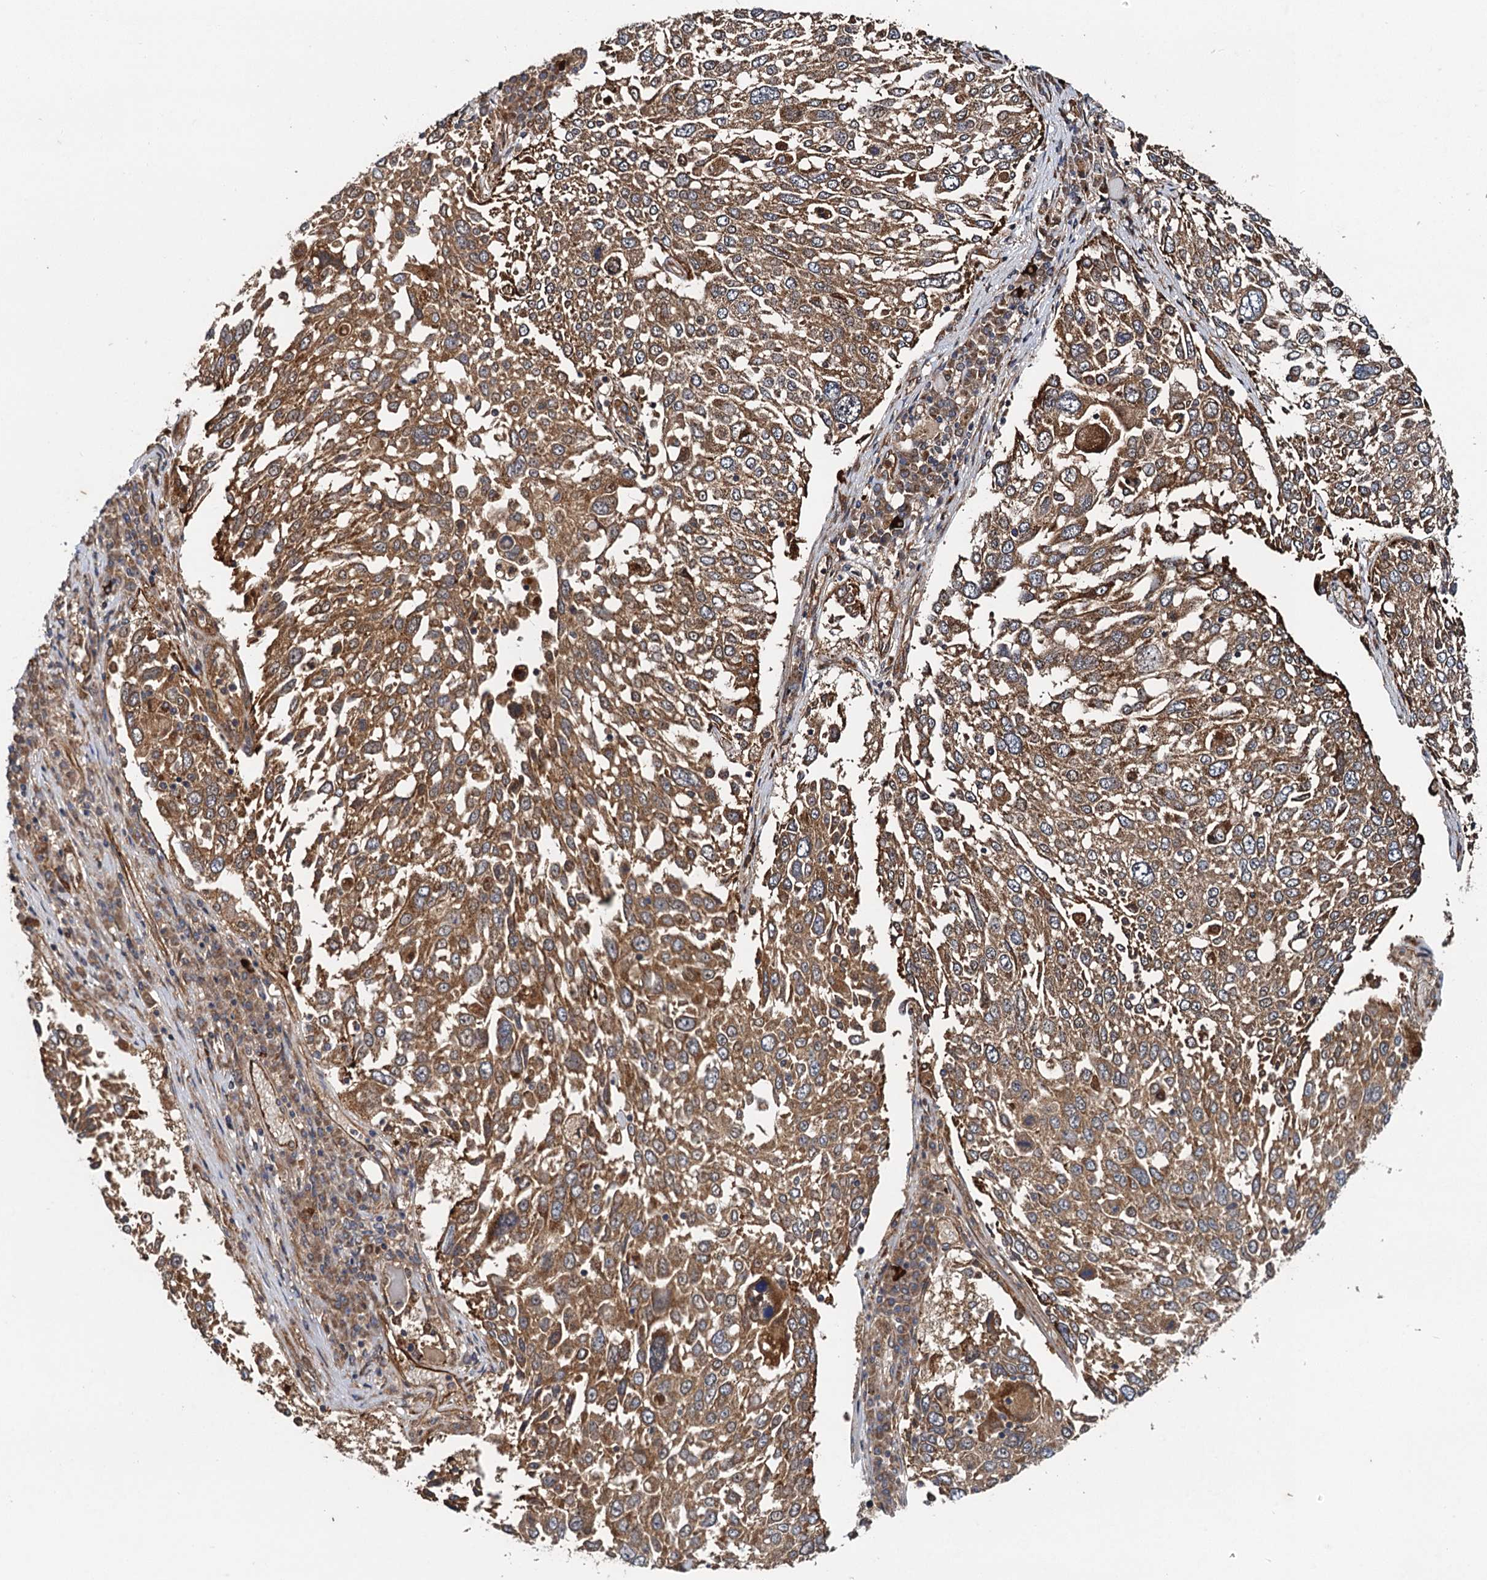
{"staining": {"intensity": "moderate", "quantity": ">75%", "location": "cytoplasmic/membranous"}, "tissue": "lung cancer", "cell_type": "Tumor cells", "image_type": "cancer", "snomed": [{"axis": "morphology", "description": "Squamous cell carcinoma, NOS"}, {"axis": "topography", "description": "Lung"}], "caption": "Moderate cytoplasmic/membranous expression for a protein is appreciated in approximately >75% of tumor cells of lung squamous cell carcinoma using immunohistochemistry.", "gene": "NLRP10", "patient": {"sex": "male", "age": 65}}